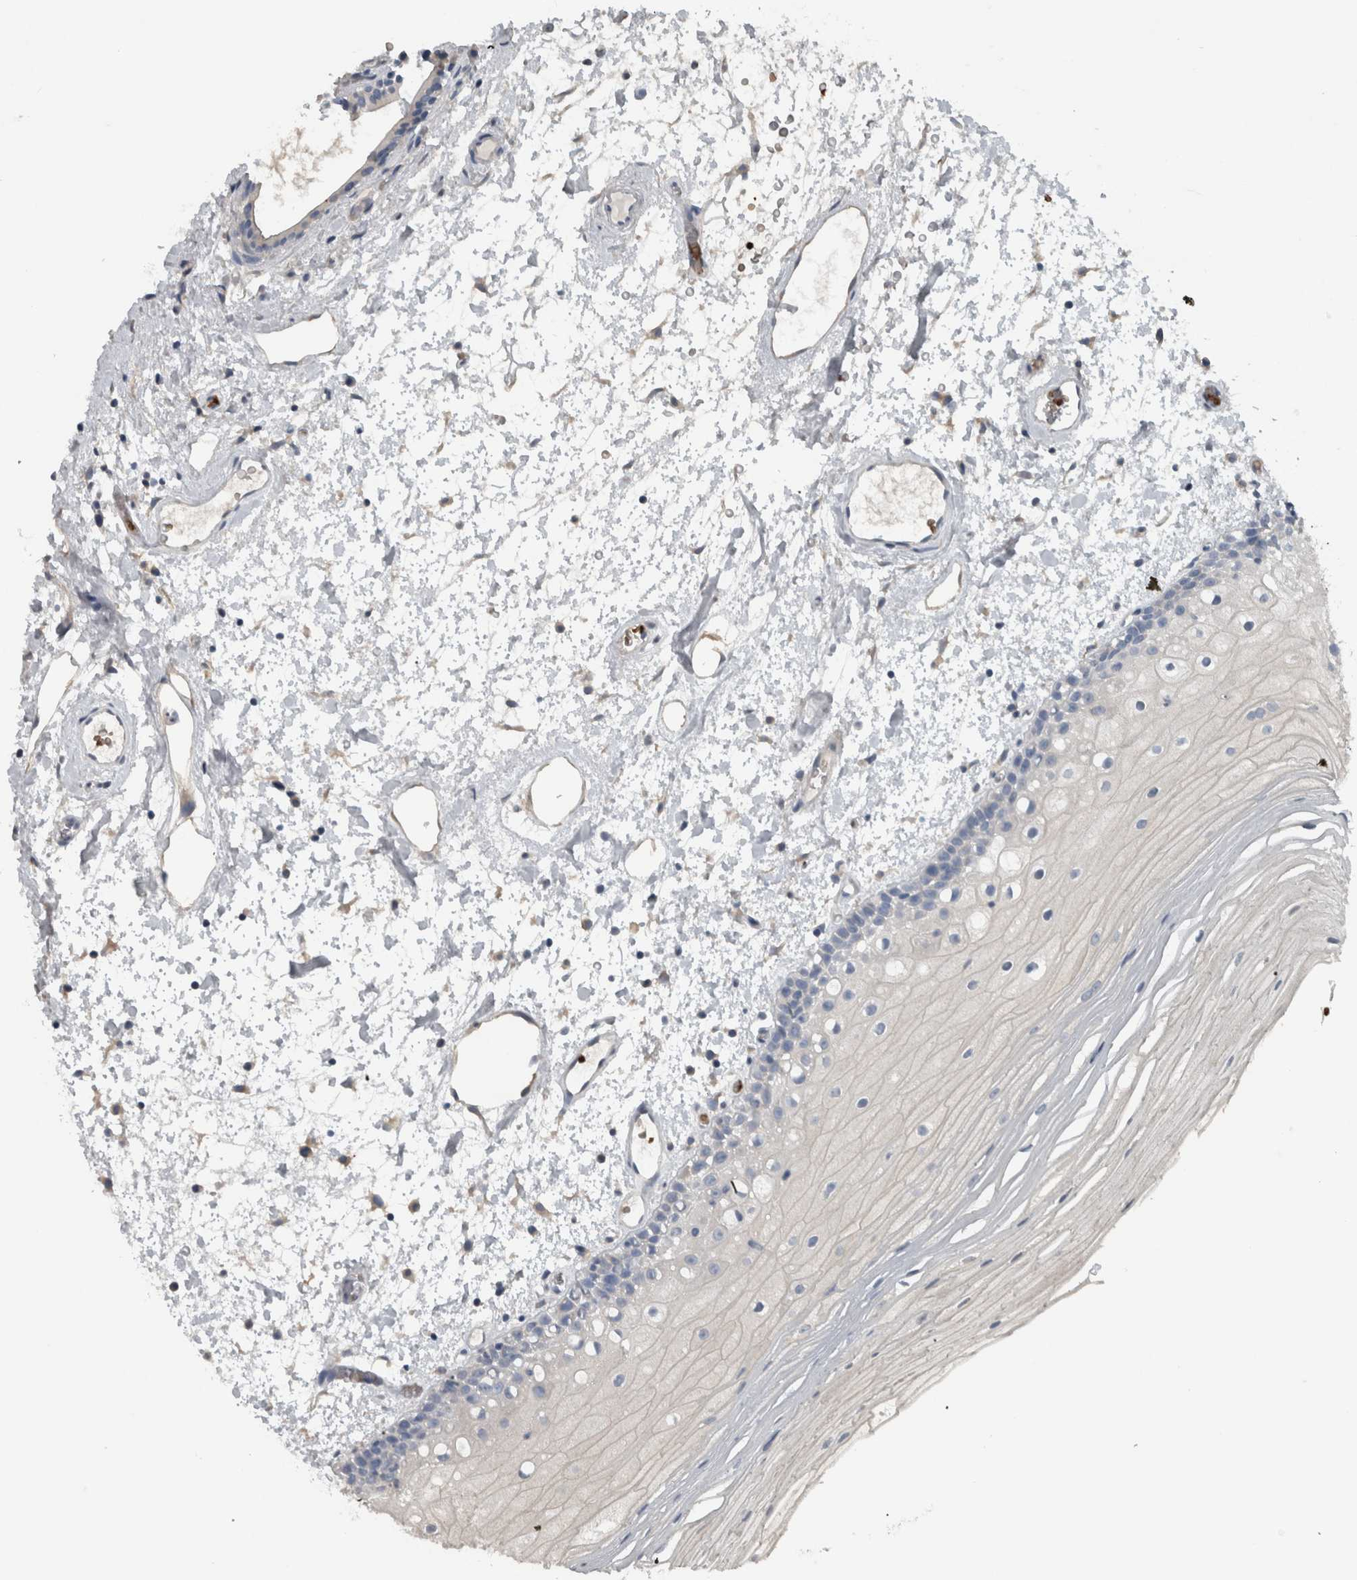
{"staining": {"intensity": "negative", "quantity": "none", "location": "none"}, "tissue": "oral mucosa", "cell_type": "Squamous epithelial cells", "image_type": "normal", "snomed": [{"axis": "morphology", "description": "Normal tissue, NOS"}, {"axis": "topography", "description": "Oral tissue"}], "caption": "Squamous epithelial cells show no significant protein positivity in normal oral mucosa.", "gene": "SH3GL2", "patient": {"sex": "male", "age": 52}}